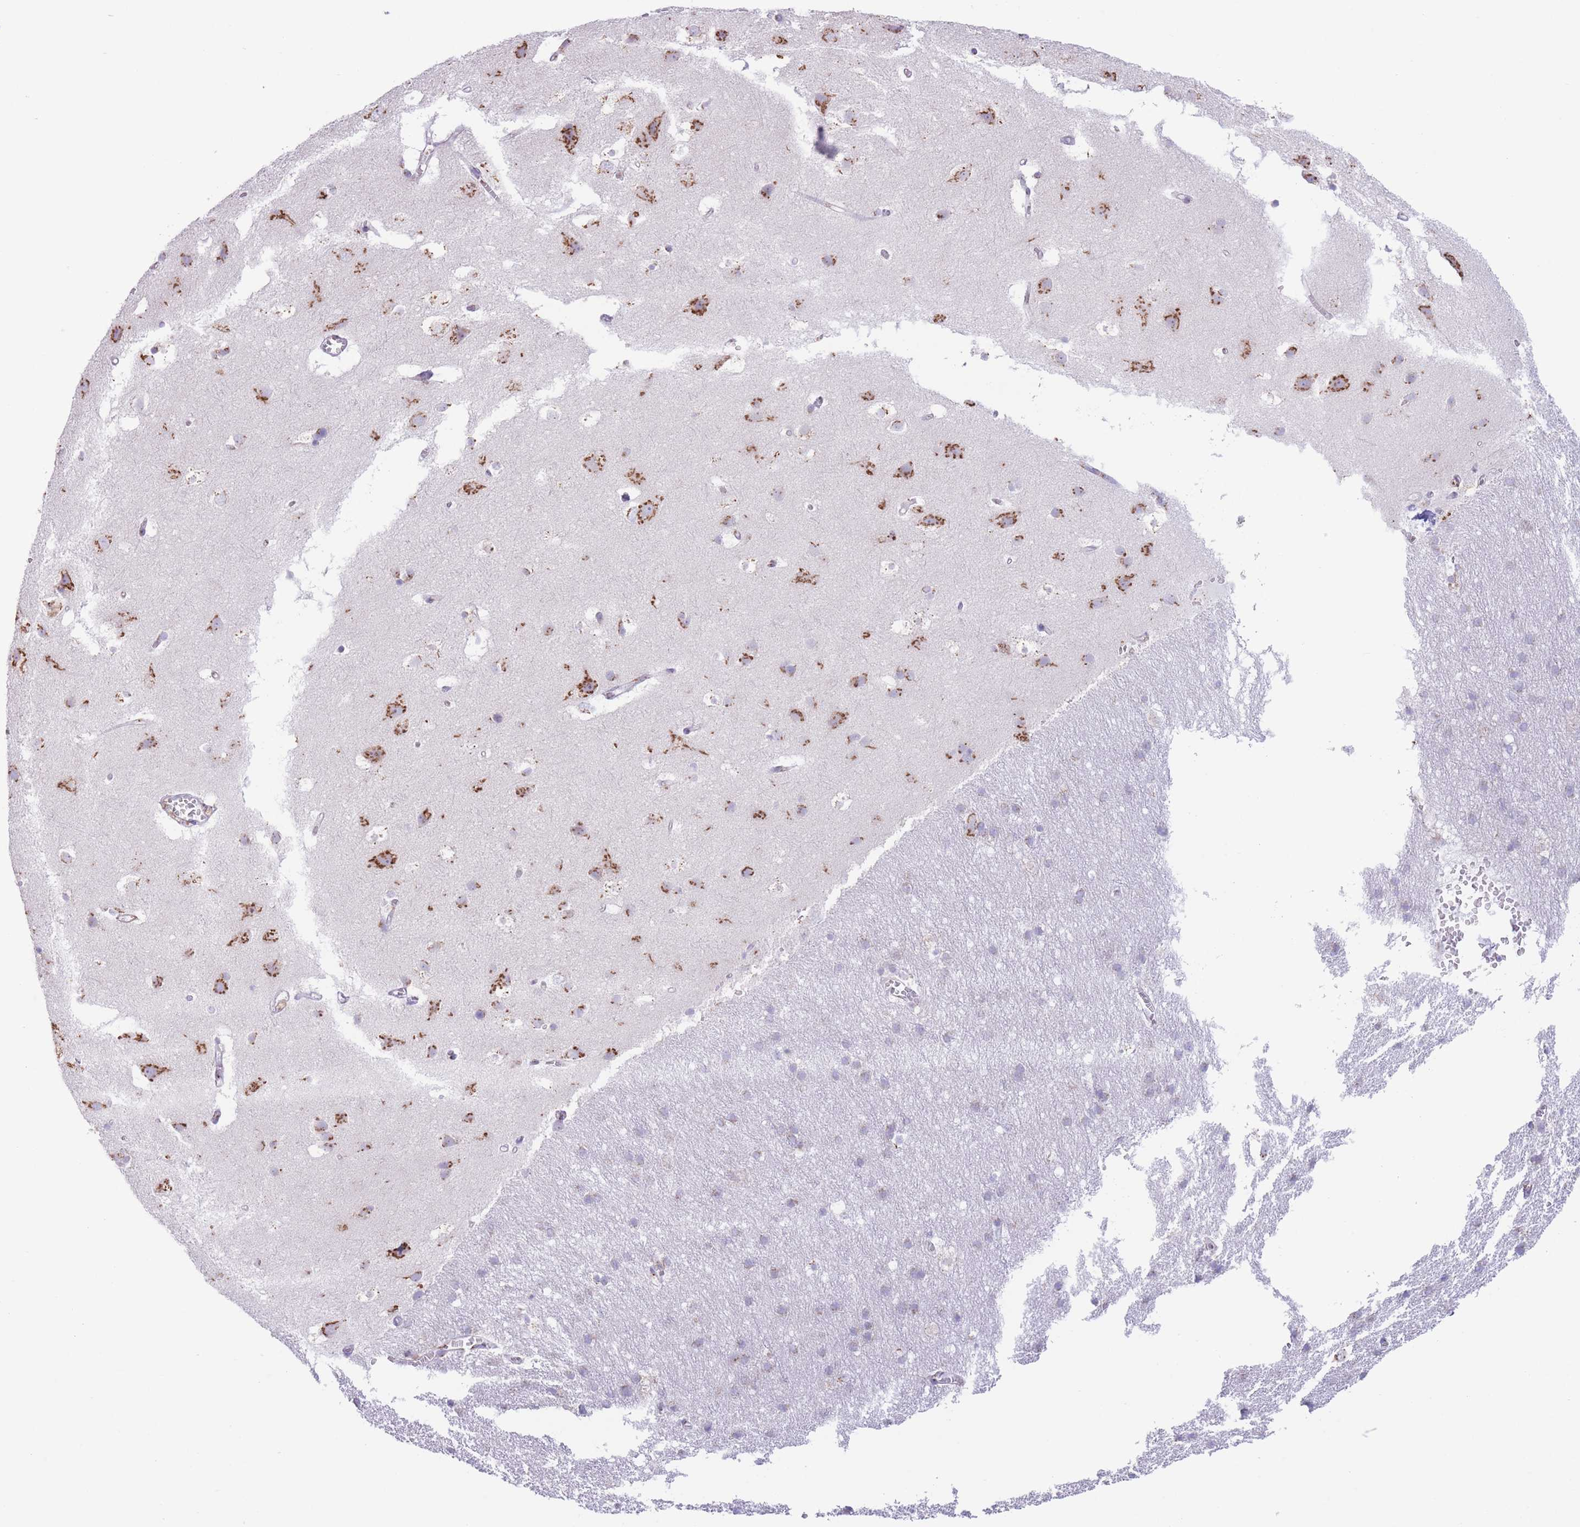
{"staining": {"intensity": "negative", "quantity": "none", "location": "none"}, "tissue": "cerebral cortex", "cell_type": "Endothelial cells", "image_type": "normal", "snomed": [{"axis": "morphology", "description": "Normal tissue, NOS"}, {"axis": "topography", "description": "Cerebral cortex"}], "caption": "IHC image of unremarkable human cerebral cortex stained for a protein (brown), which exhibits no expression in endothelial cells.", "gene": "MPND", "patient": {"sex": "male", "age": 54}}